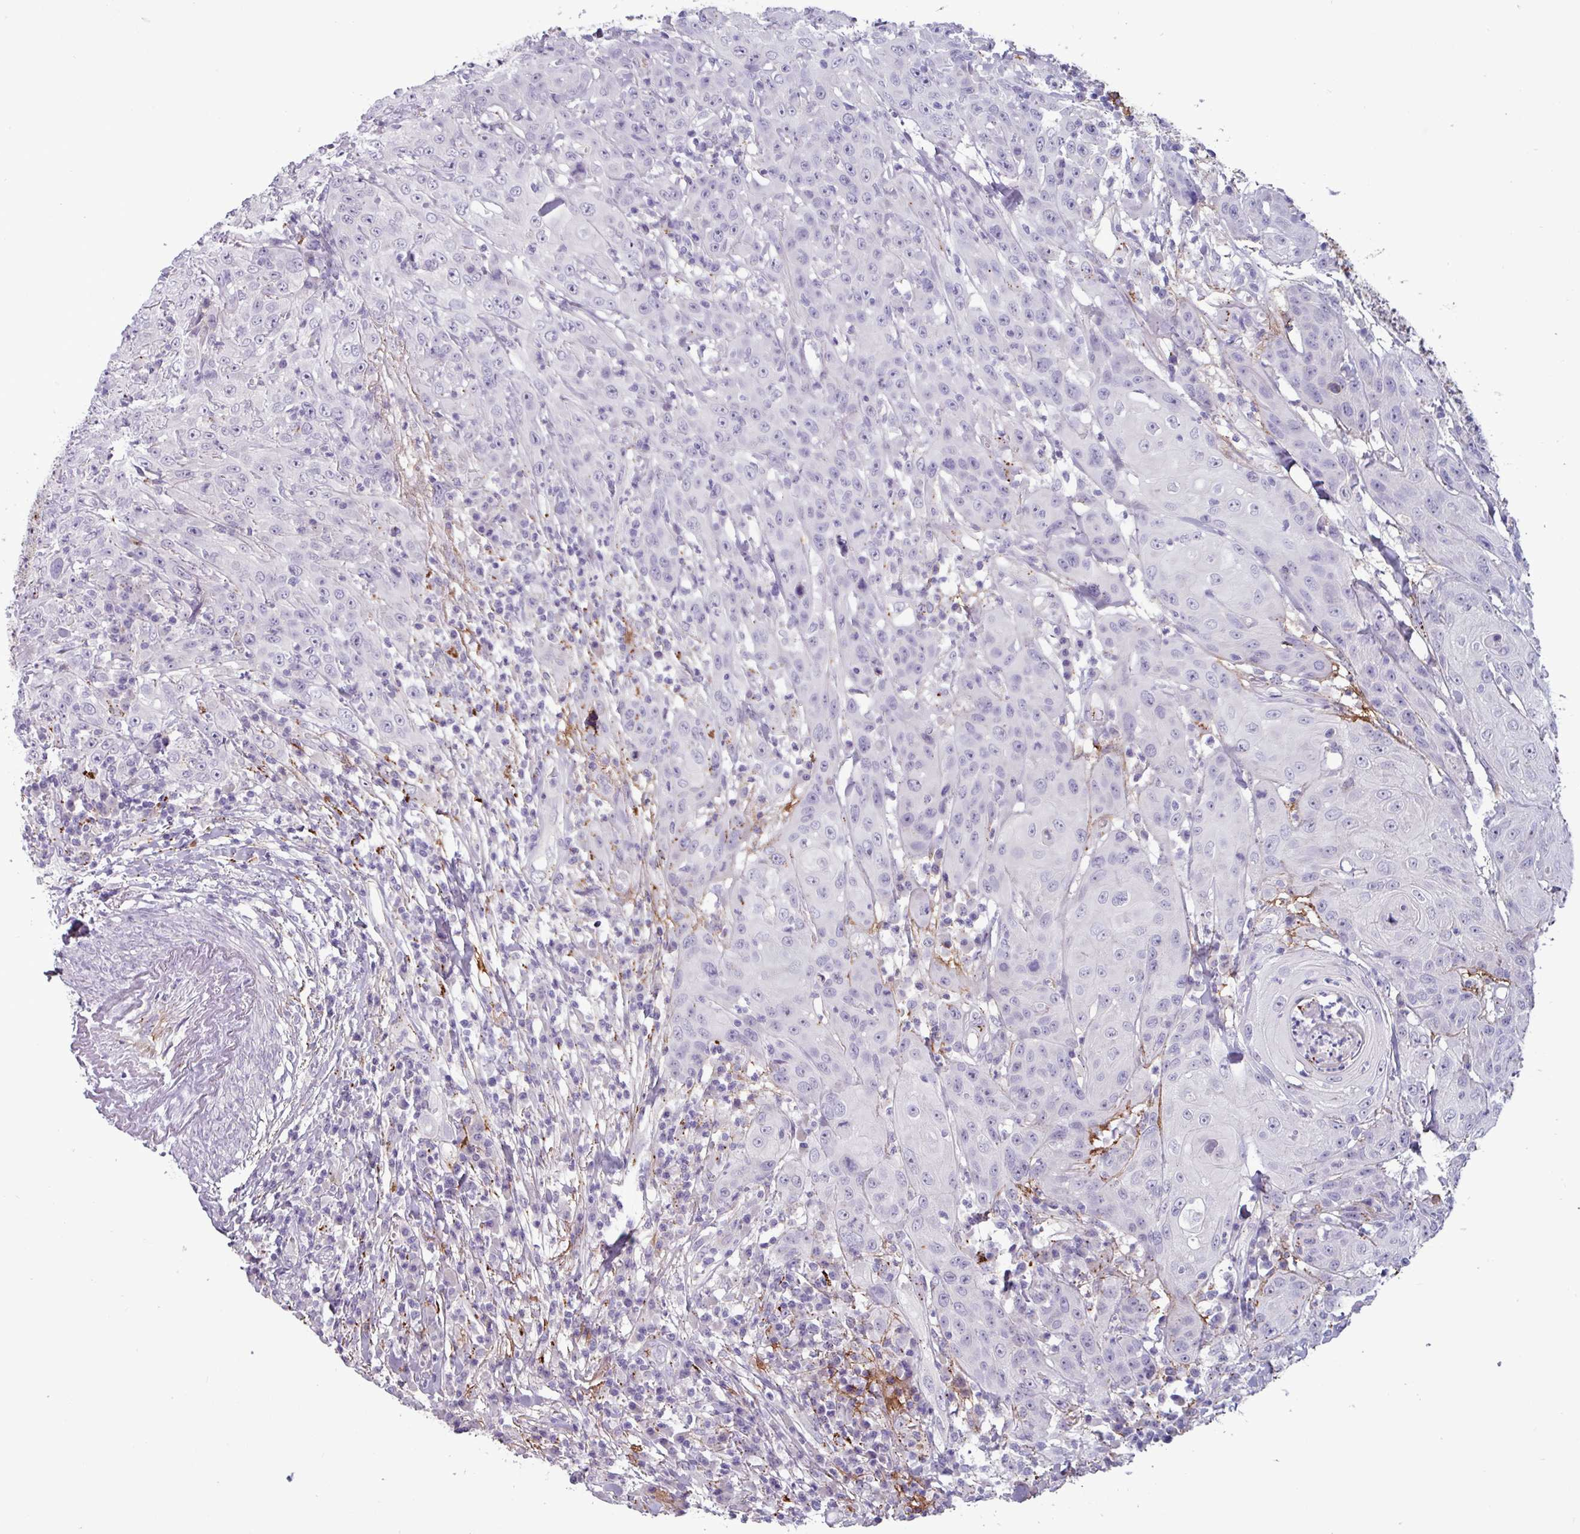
{"staining": {"intensity": "negative", "quantity": "none", "location": "none"}, "tissue": "head and neck cancer", "cell_type": "Tumor cells", "image_type": "cancer", "snomed": [{"axis": "morphology", "description": "Squamous cell carcinoma, NOS"}, {"axis": "topography", "description": "Skin"}, {"axis": "topography", "description": "Head-Neck"}], "caption": "This is a image of immunohistochemistry (IHC) staining of head and neck squamous cell carcinoma, which shows no staining in tumor cells.", "gene": "PLIN2", "patient": {"sex": "male", "age": 80}}